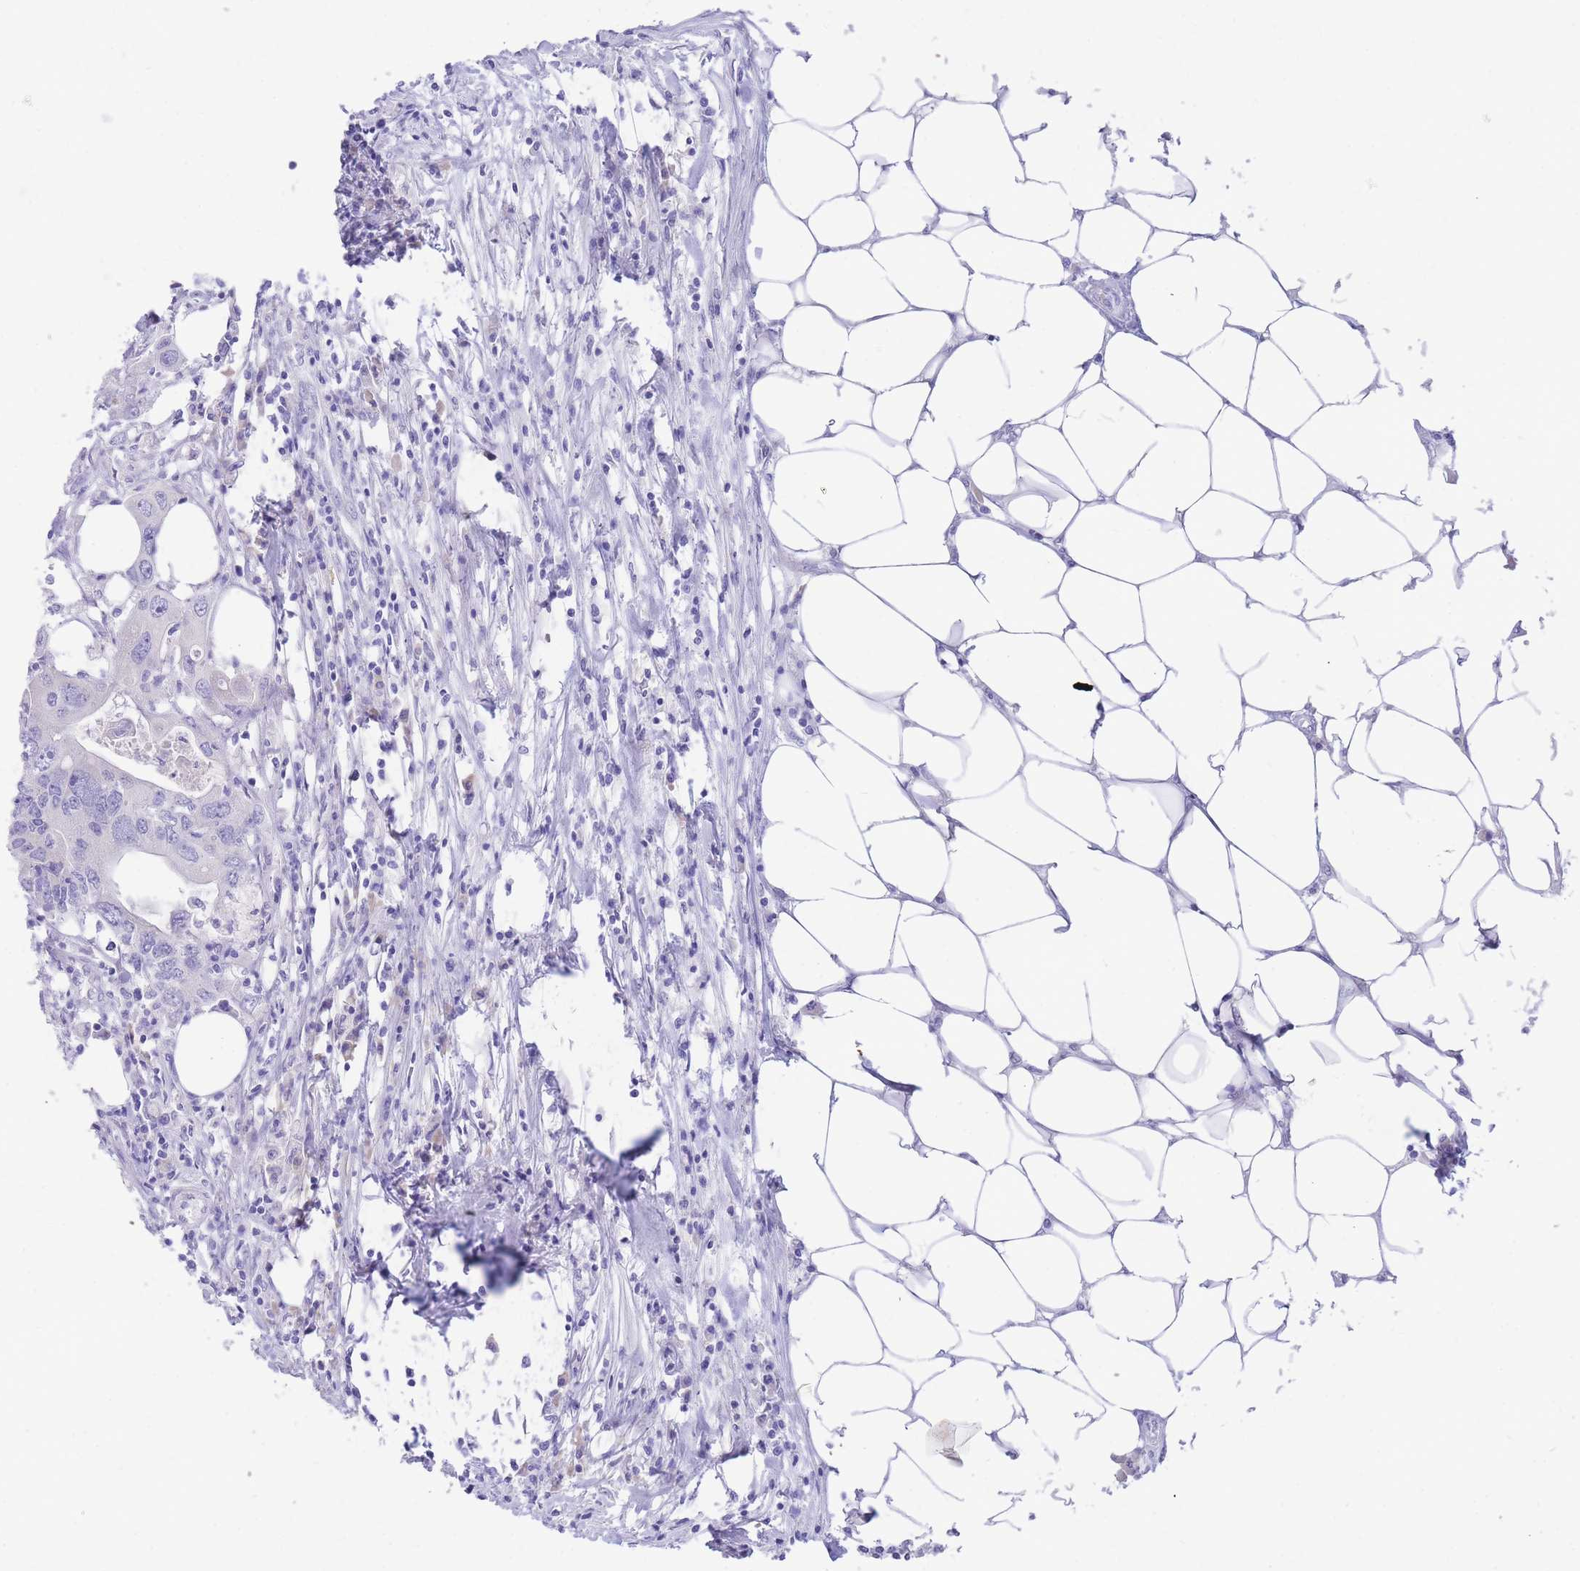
{"staining": {"intensity": "negative", "quantity": "none", "location": "none"}, "tissue": "colorectal cancer", "cell_type": "Tumor cells", "image_type": "cancer", "snomed": [{"axis": "morphology", "description": "Adenocarcinoma, NOS"}, {"axis": "topography", "description": "Colon"}], "caption": "Immunohistochemical staining of colorectal cancer displays no significant positivity in tumor cells.", "gene": "SSUH2", "patient": {"sex": "male", "age": 71}}